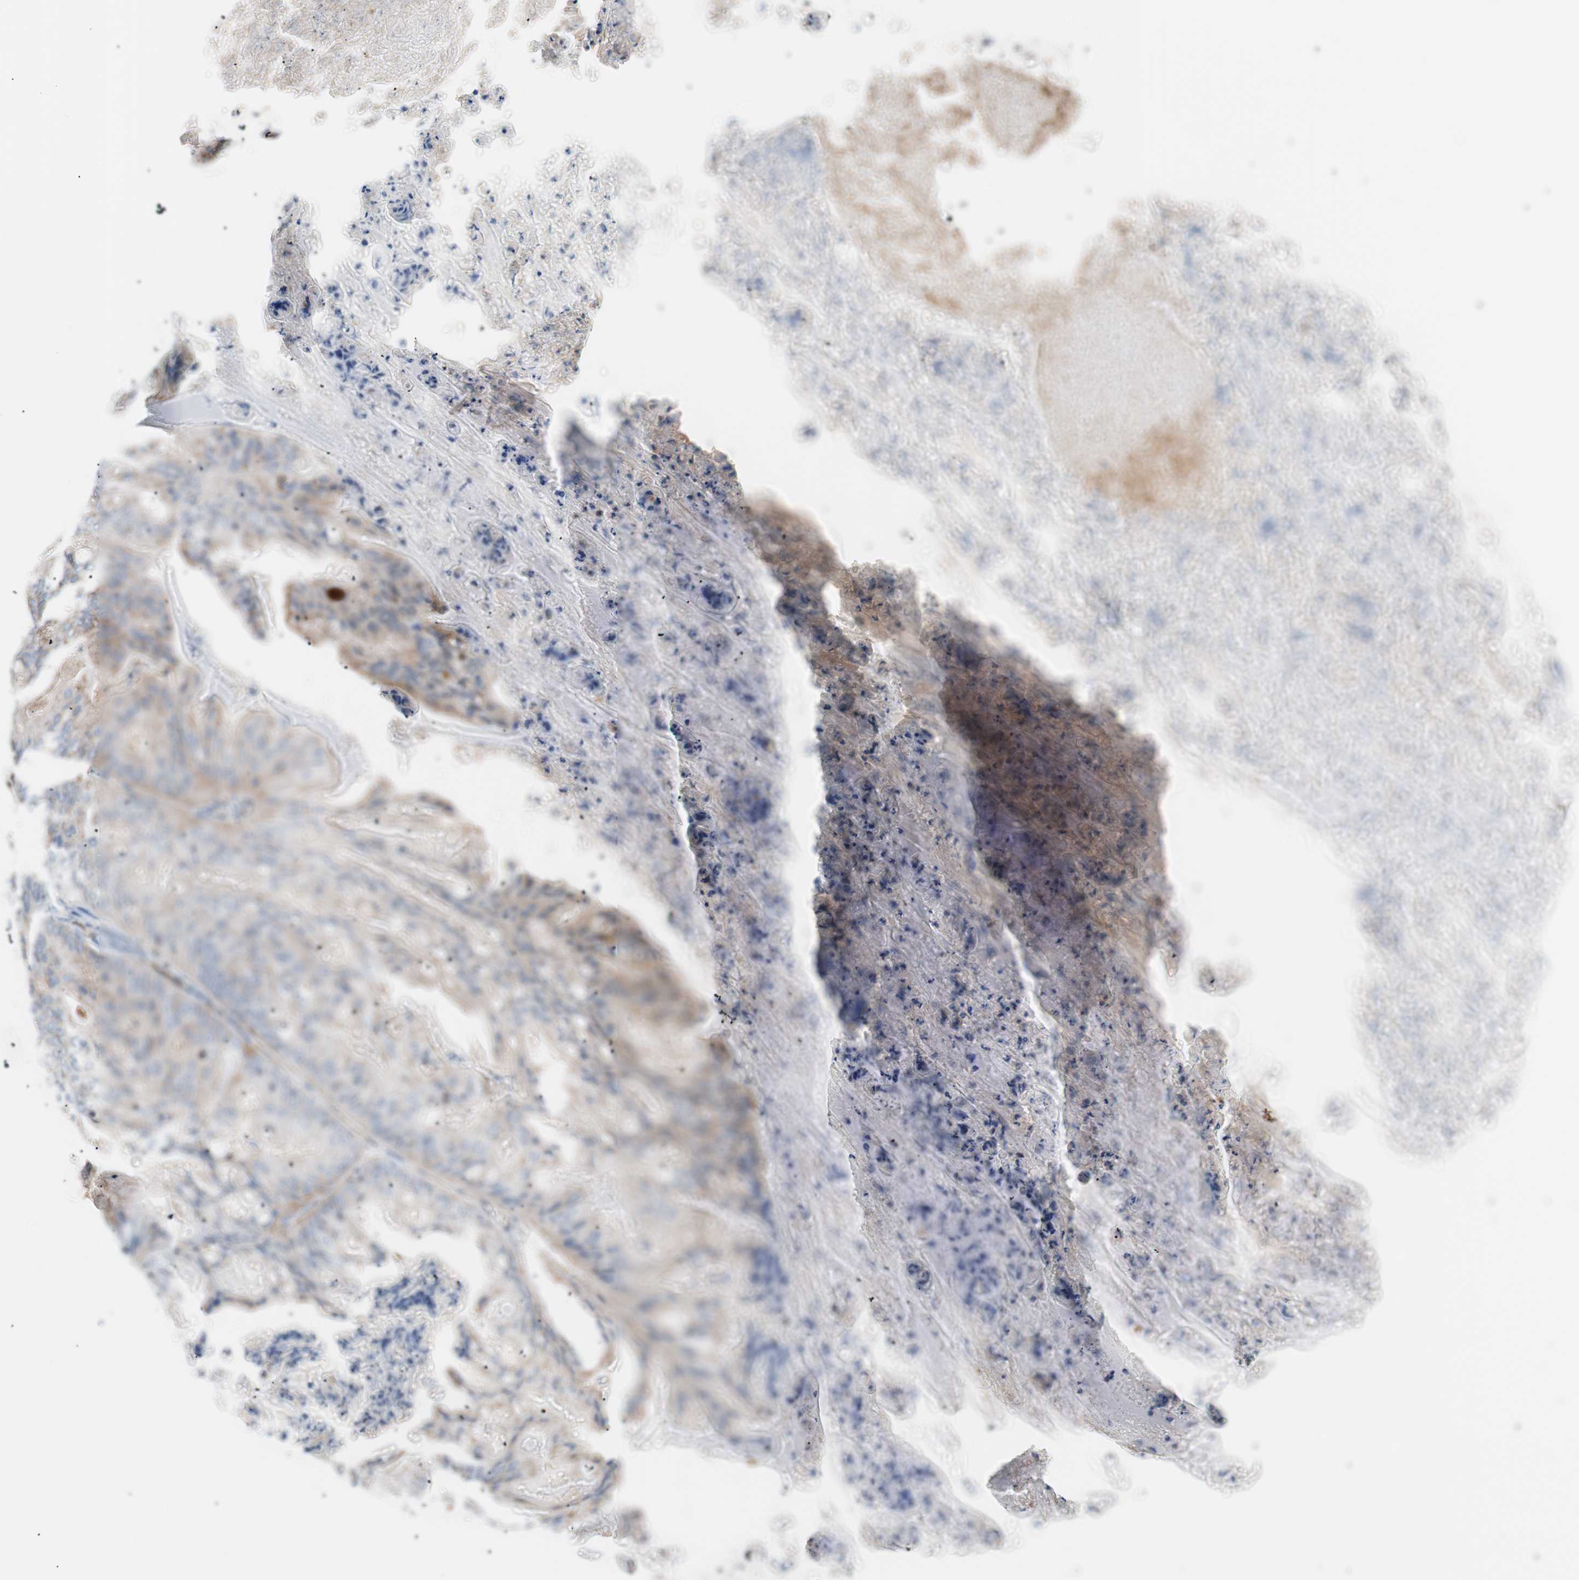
{"staining": {"intensity": "weak", "quantity": ">75%", "location": "cytoplasmic/membranous"}, "tissue": "ovarian cancer", "cell_type": "Tumor cells", "image_type": "cancer", "snomed": [{"axis": "morphology", "description": "Cystadenocarcinoma, mucinous, NOS"}, {"axis": "topography", "description": "Ovary"}], "caption": "Weak cytoplasmic/membranous staining is identified in about >75% of tumor cells in ovarian mucinous cystadenocarcinoma.", "gene": "FLOT2", "patient": {"sex": "female", "age": 36}}